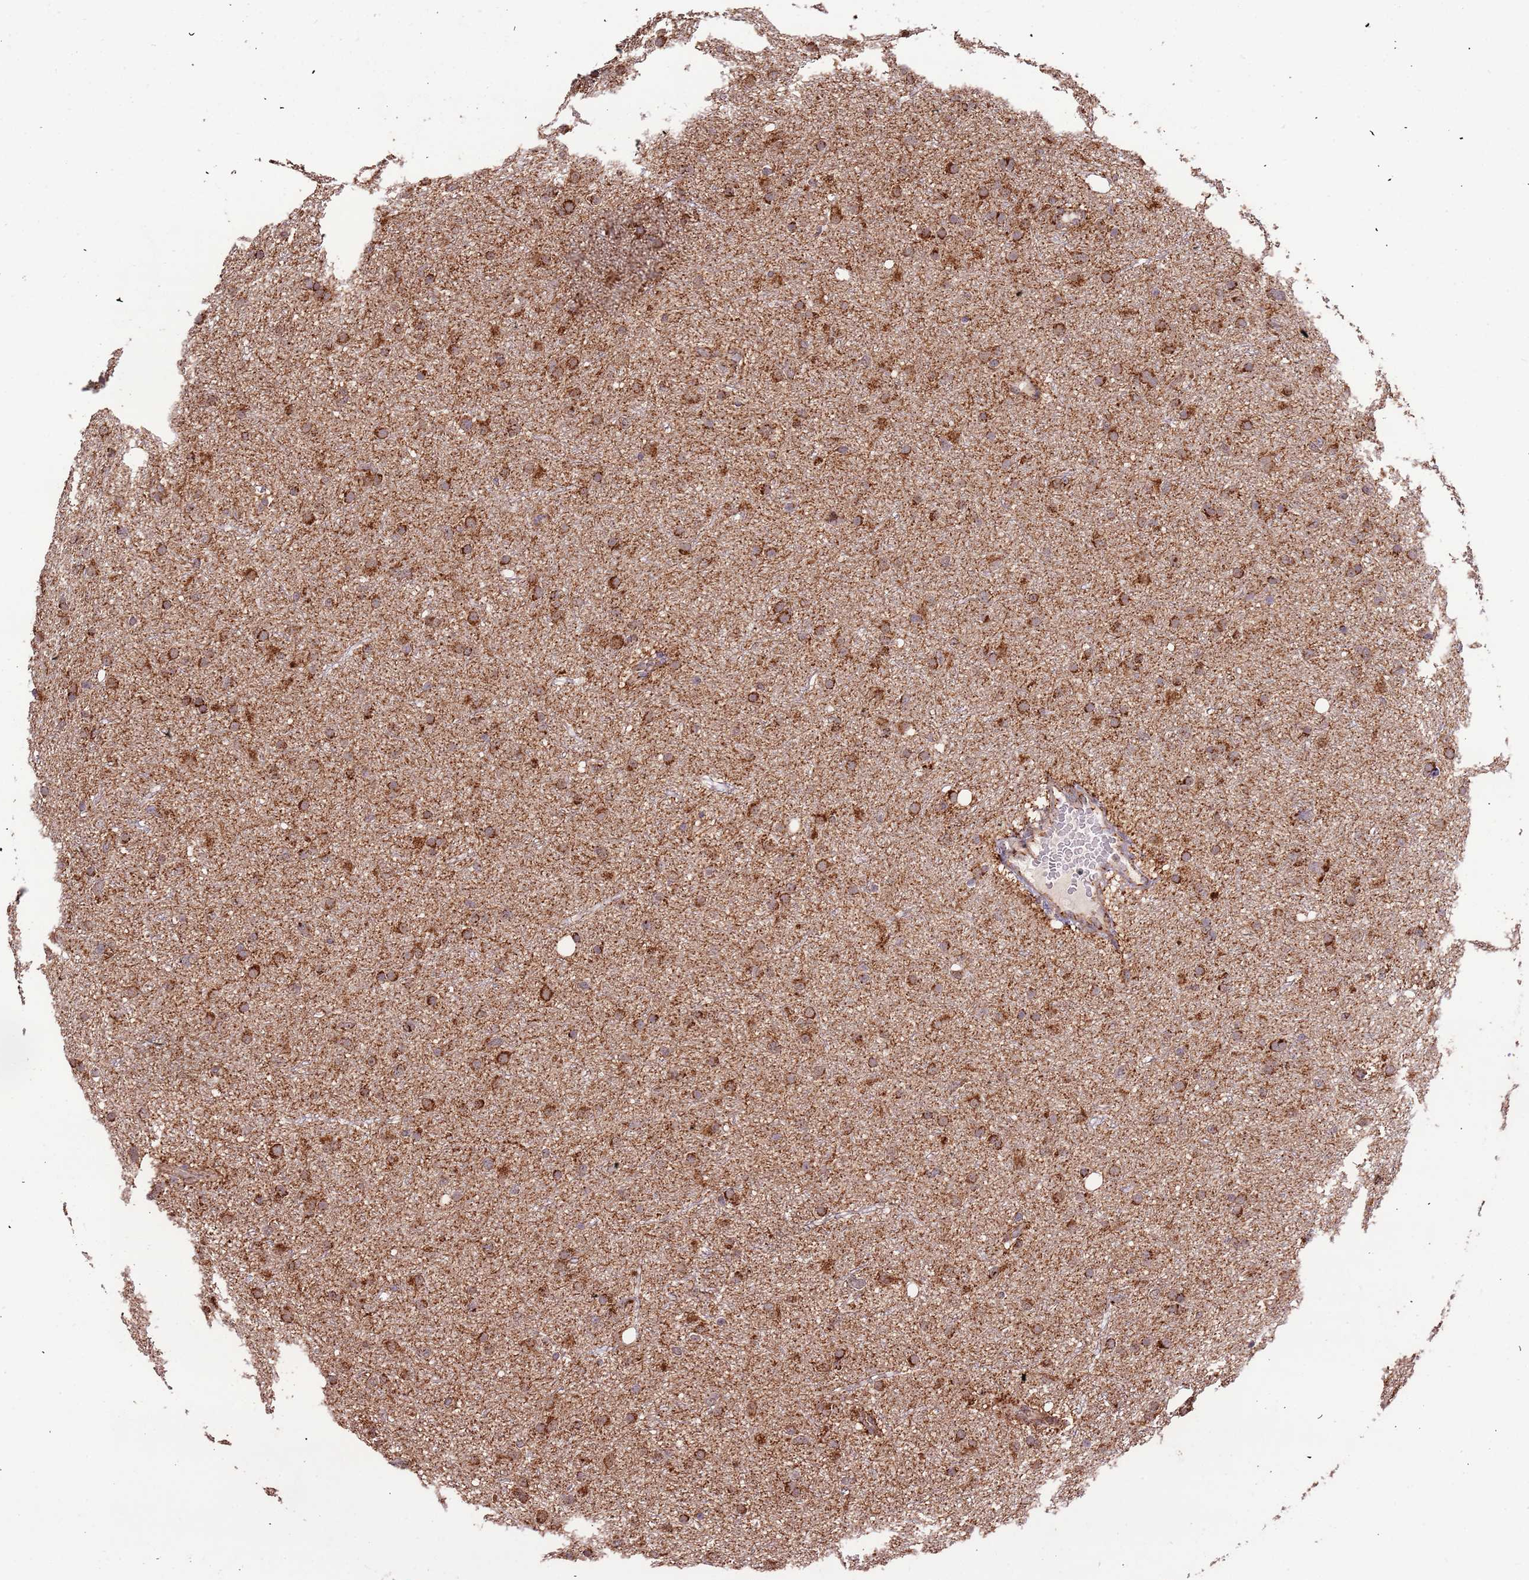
{"staining": {"intensity": "strong", "quantity": ">75%", "location": "cytoplasmic/membranous"}, "tissue": "glioma", "cell_type": "Tumor cells", "image_type": "cancer", "snomed": [{"axis": "morphology", "description": "Glioma, malignant, Low grade"}, {"axis": "topography", "description": "Cerebral cortex"}], "caption": "A photomicrograph showing strong cytoplasmic/membranous staining in about >75% of tumor cells in malignant low-grade glioma, as visualized by brown immunohistochemical staining.", "gene": "IL17RD", "patient": {"sex": "female", "age": 39}}